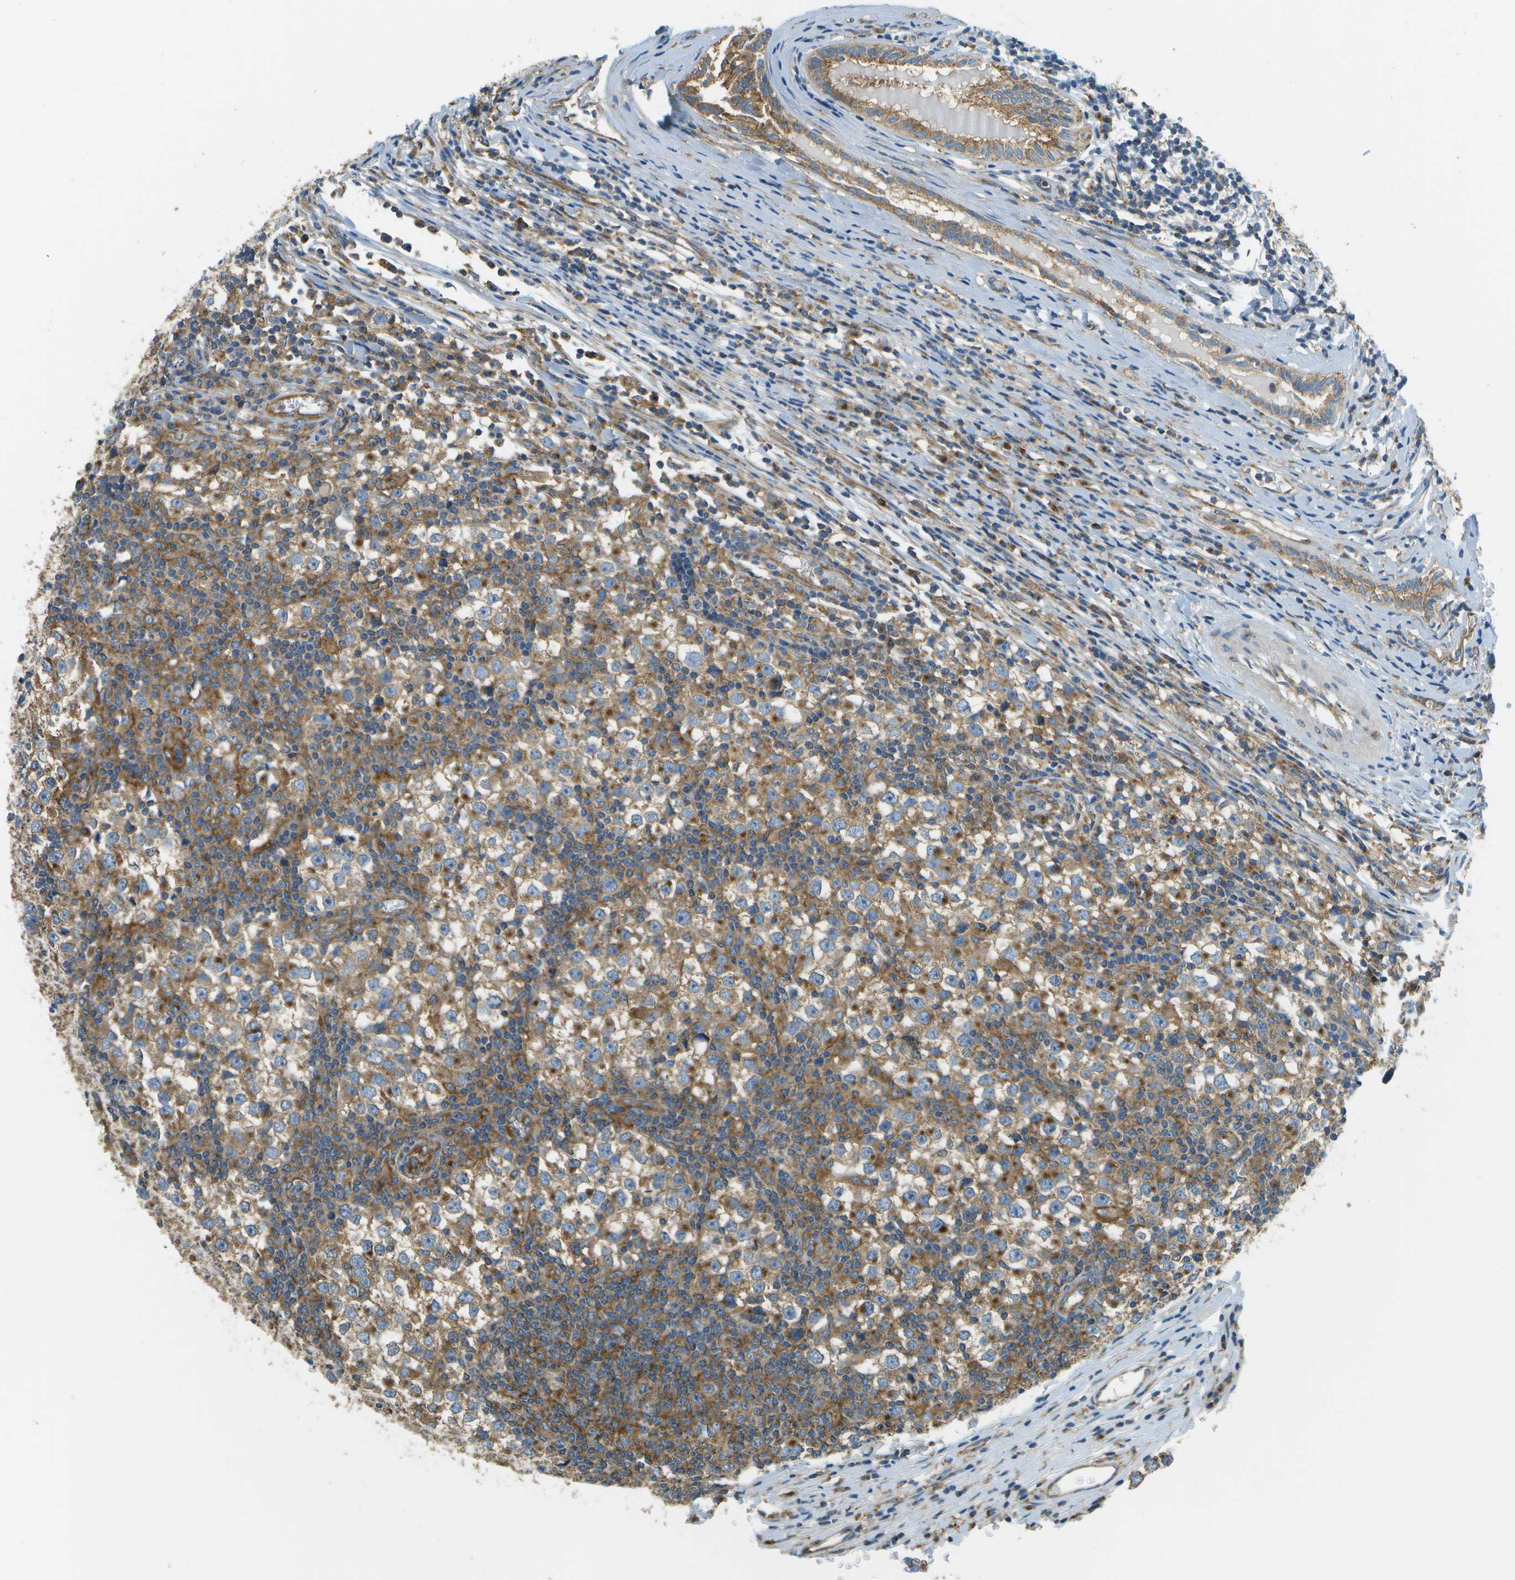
{"staining": {"intensity": "moderate", "quantity": ">75%", "location": "cytoplasmic/membranous"}, "tissue": "testis cancer", "cell_type": "Tumor cells", "image_type": "cancer", "snomed": [{"axis": "morphology", "description": "Seminoma, NOS"}, {"axis": "topography", "description": "Testis"}], "caption": "Seminoma (testis) tissue reveals moderate cytoplasmic/membranous positivity in approximately >75% of tumor cells", "gene": "CLTC", "patient": {"sex": "male", "age": 65}}